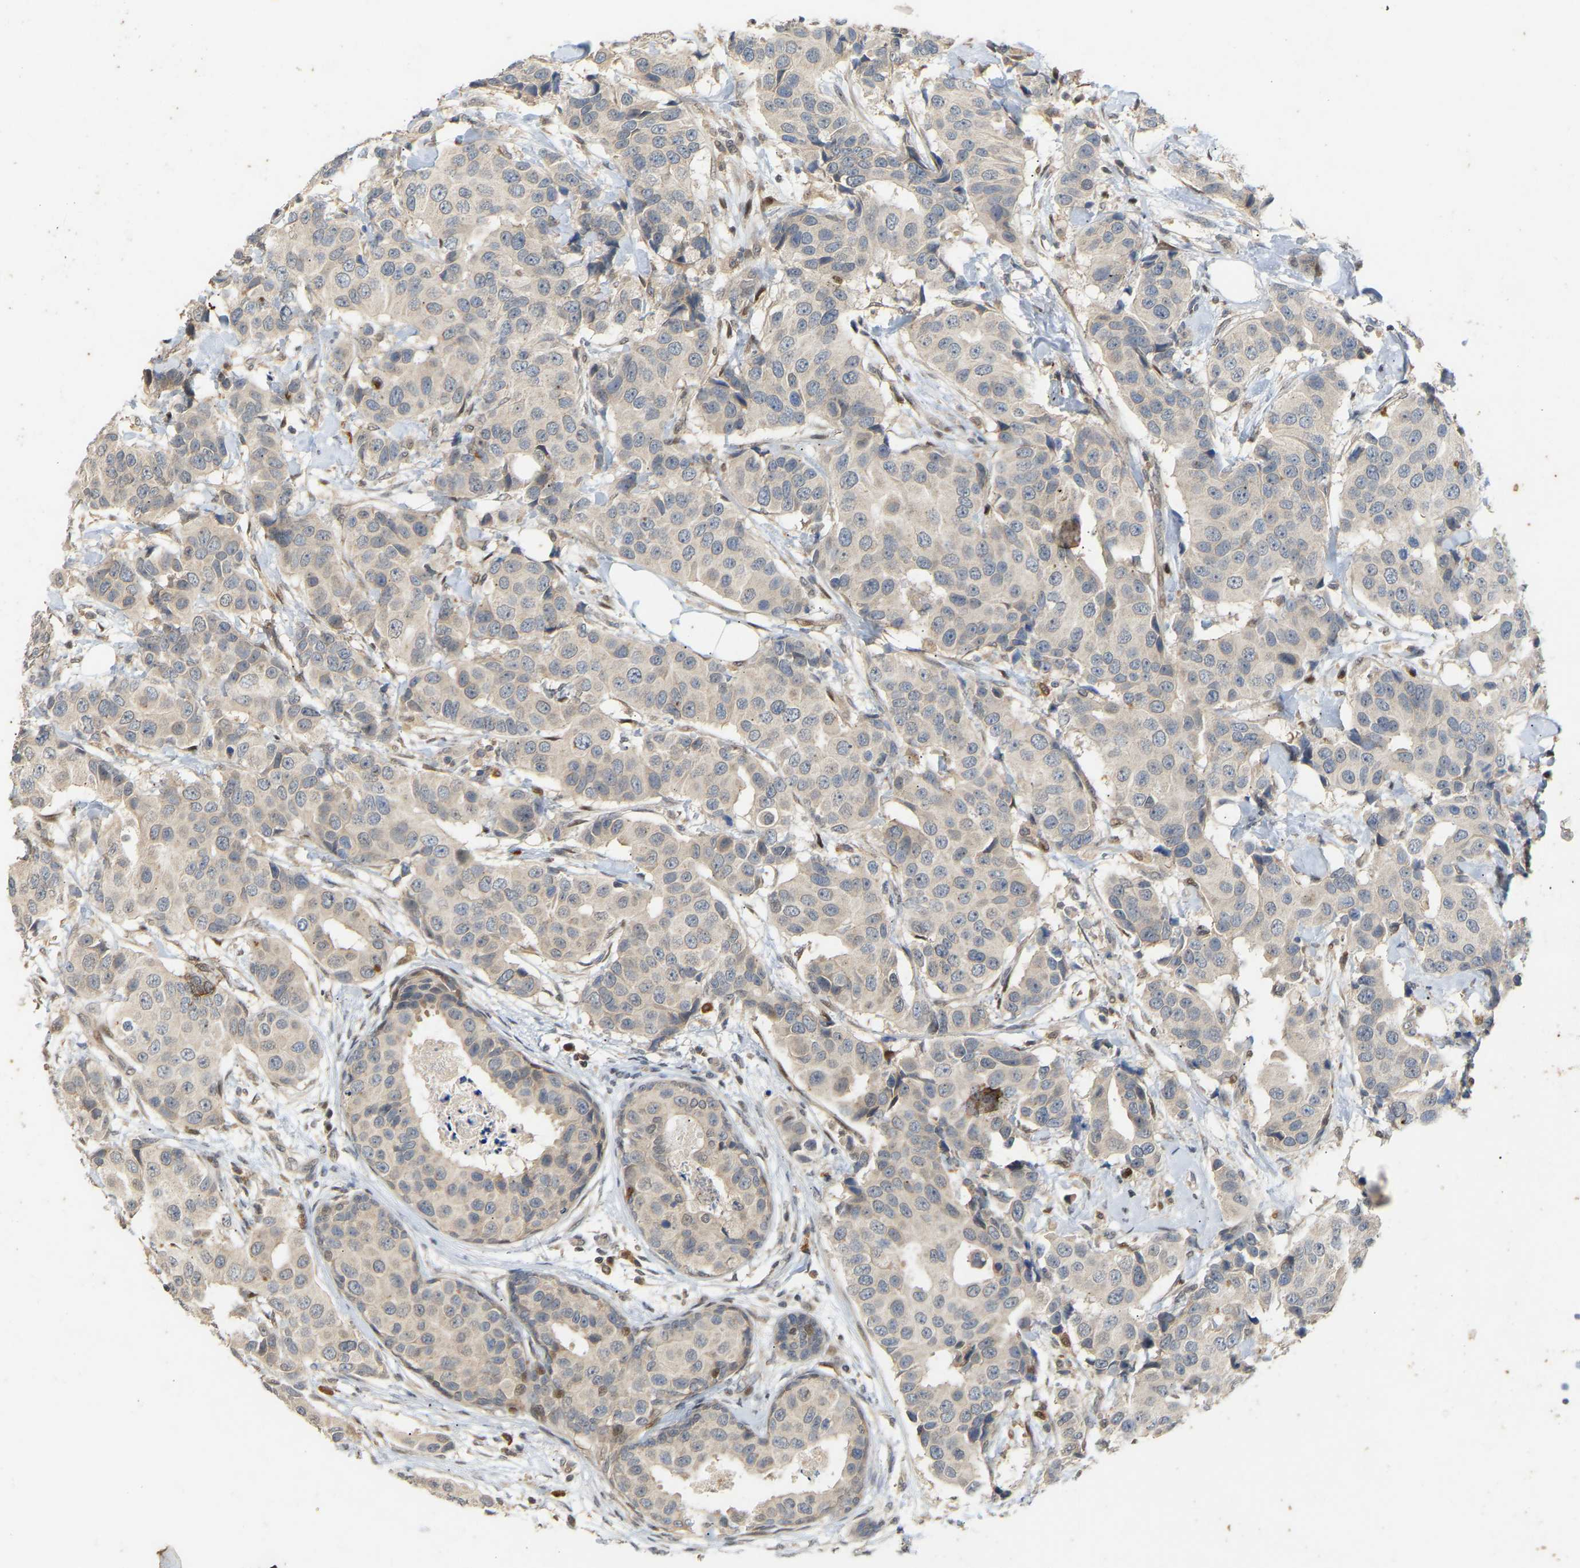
{"staining": {"intensity": "weak", "quantity": ">75%", "location": "cytoplasmic/membranous"}, "tissue": "breast cancer", "cell_type": "Tumor cells", "image_type": "cancer", "snomed": [{"axis": "morphology", "description": "Normal tissue, NOS"}, {"axis": "morphology", "description": "Duct carcinoma"}, {"axis": "topography", "description": "Breast"}], "caption": "An image of human breast cancer (intraductal carcinoma) stained for a protein displays weak cytoplasmic/membranous brown staining in tumor cells. (Brightfield microscopy of DAB IHC at high magnification).", "gene": "PTPN4", "patient": {"sex": "female", "age": 39}}